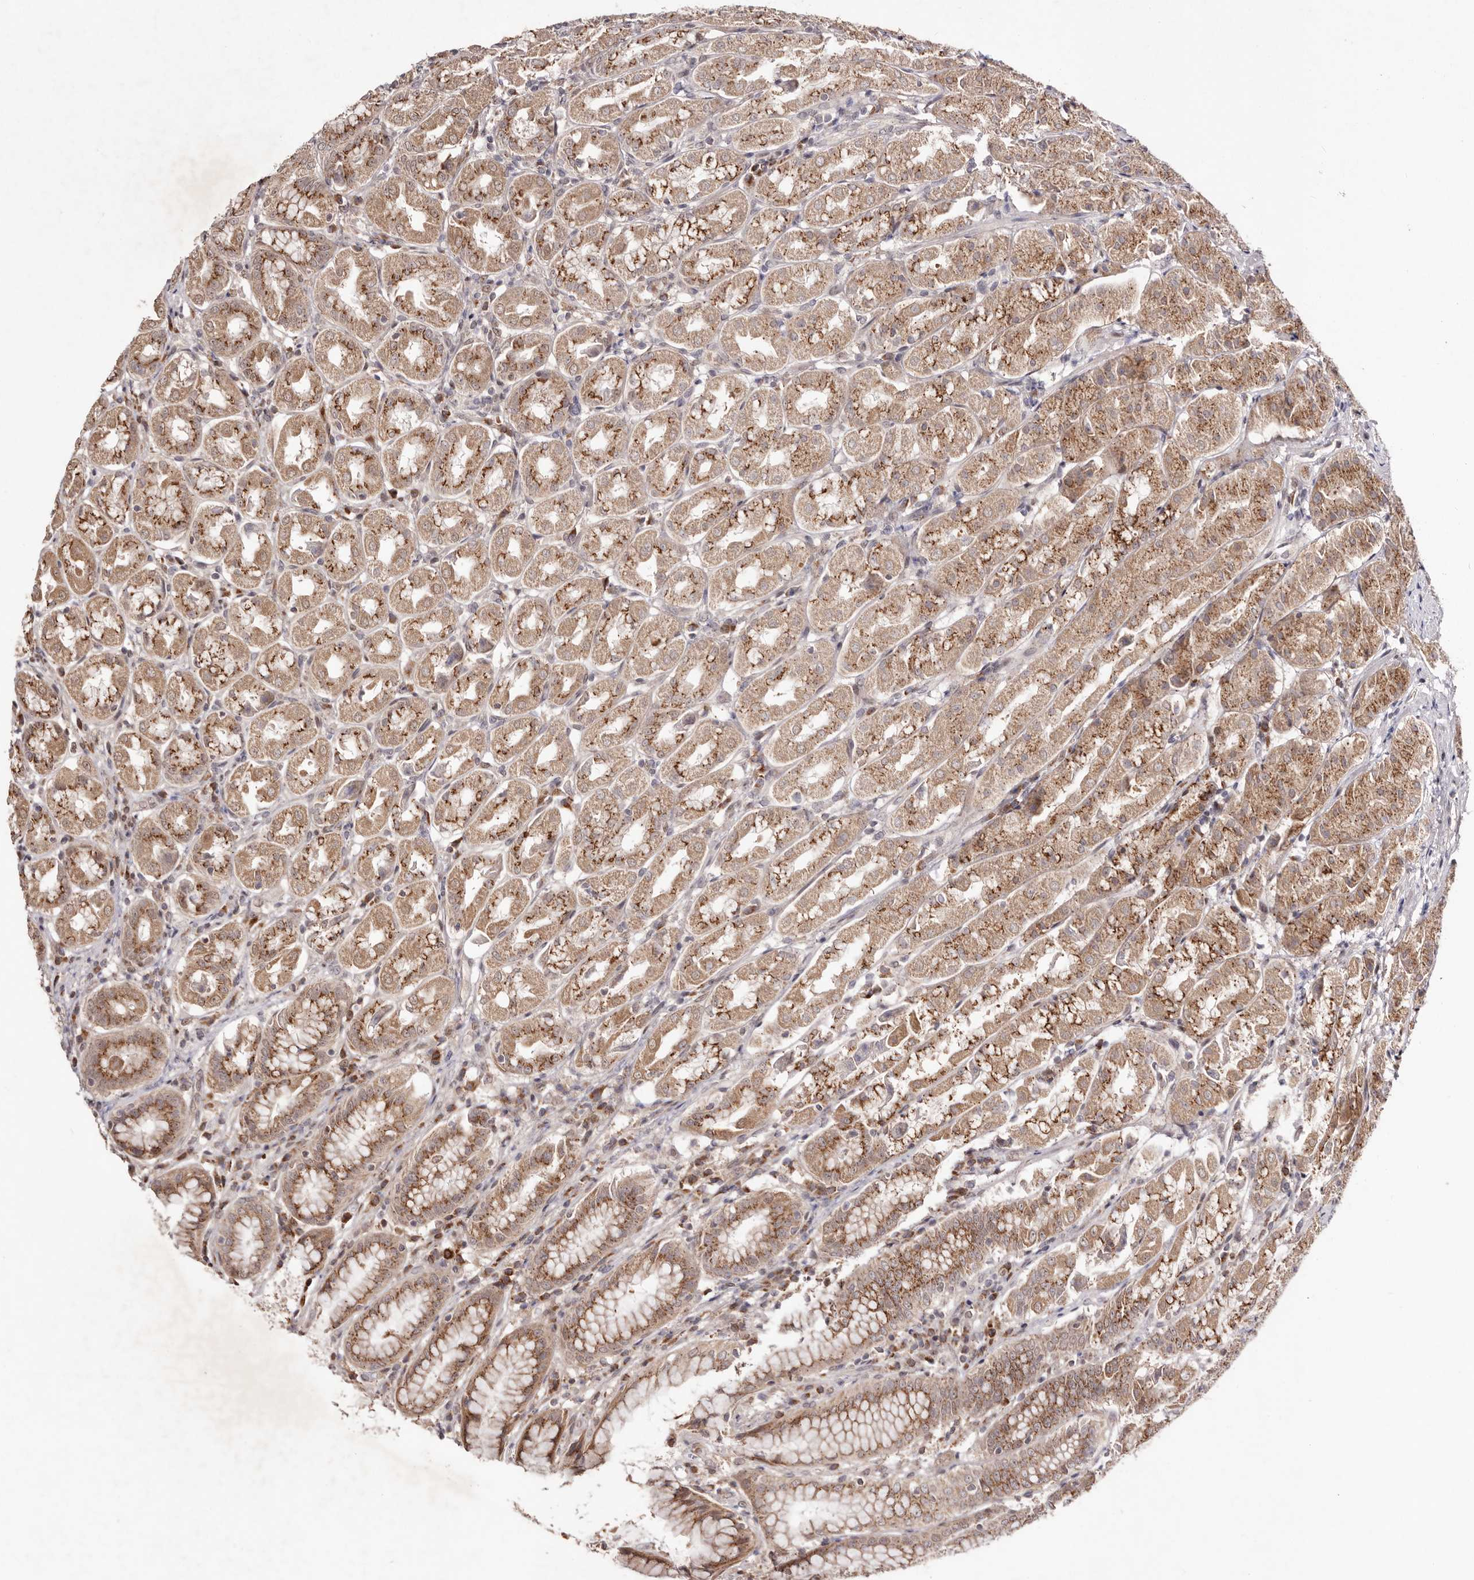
{"staining": {"intensity": "moderate", "quantity": ">75%", "location": "cytoplasmic/membranous"}, "tissue": "stomach", "cell_type": "Glandular cells", "image_type": "normal", "snomed": [{"axis": "morphology", "description": "Normal tissue, NOS"}, {"axis": "topography", "description": "Stomach"}, {"axis": "topography", "description": "Stomach, lower"}], "caption": "DAB immunohistochemical staining of benign stomach exhibits moderate cytoplasmic/membranous protein expression in approximately >75% of glandular cells.", "gene": "EGR3", "patient": {"sex": "female", "age": 56}}